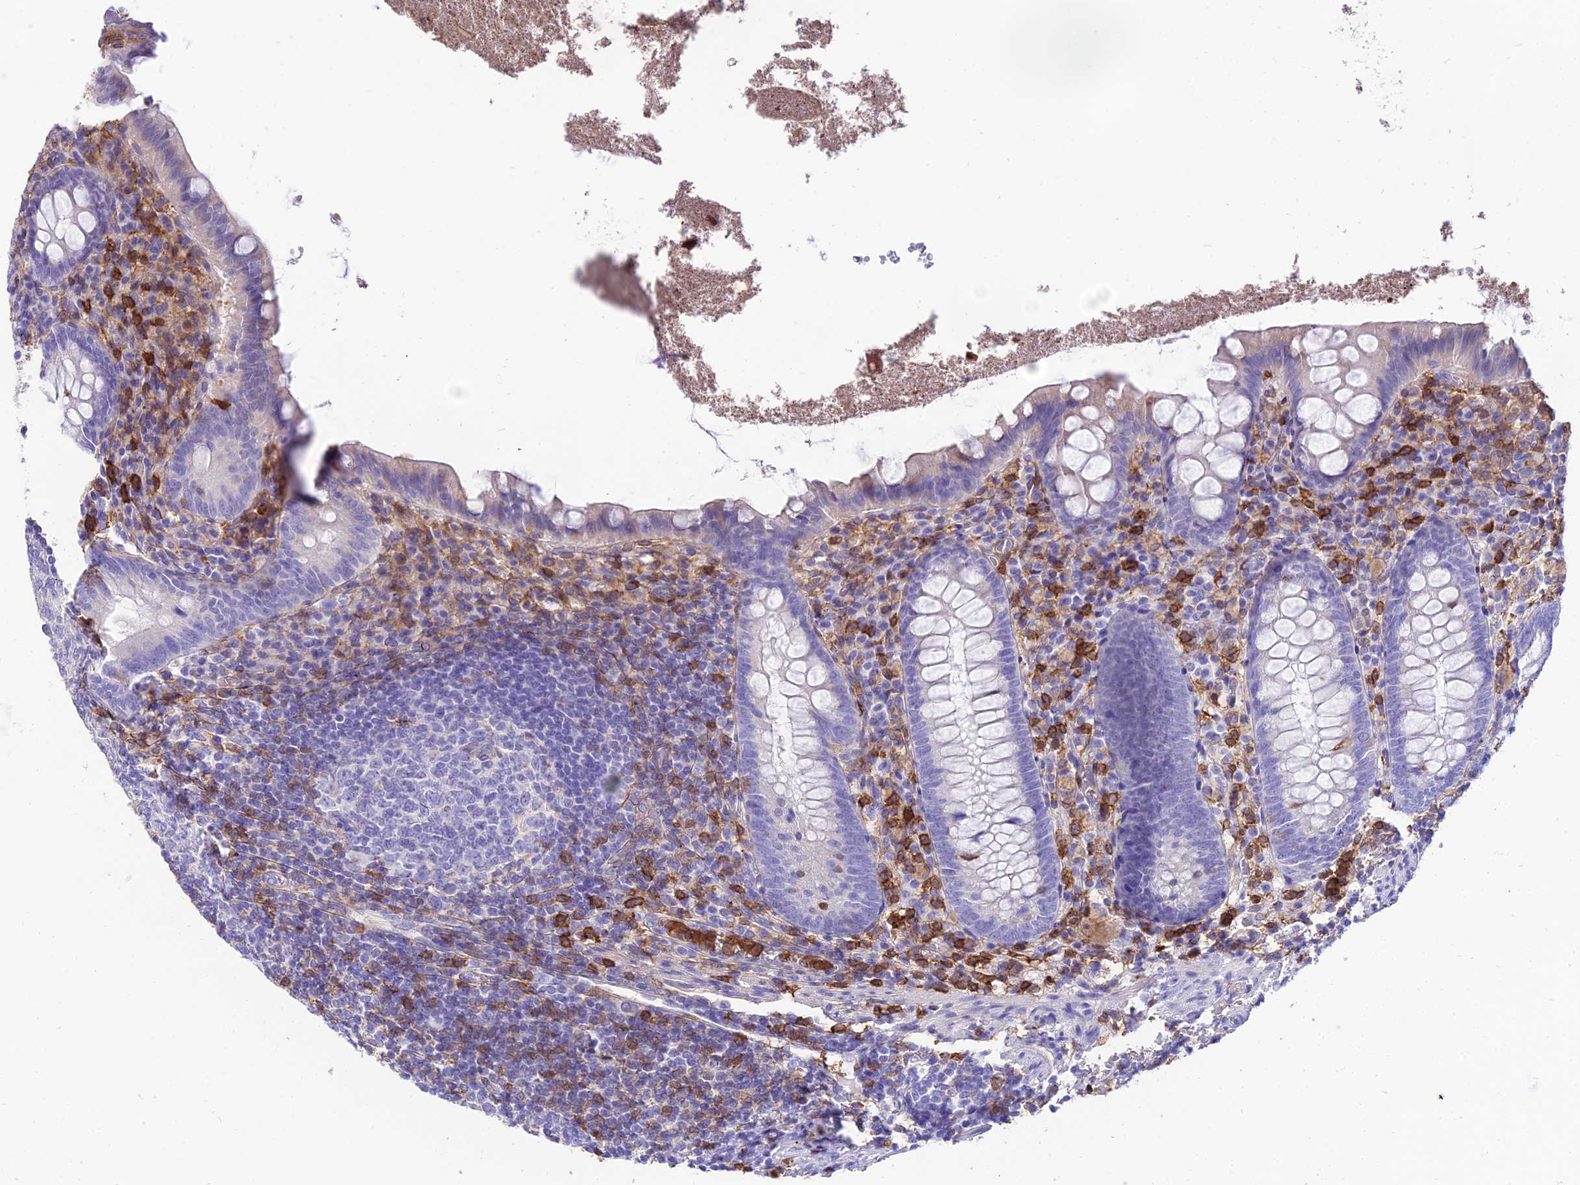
{"staining": {"intensity": "weak", "quantity": "<25%", "location": "cytoplasmic/membranous"}, "tissue": "appendix", "cell_type": "Glandular cells", "image_type": "normal", "snomed": [{"axis": "morphology", "description": "Normal tissue, NOS"}, {"axis": "topography", "description": "Appendix"}], "caption": "This is an IHC histopathology image of unremarkable human appendix. There is no positivity in glandular cells.", "gene": "SREK1IP1", "patient": {"sex": "female", "age": 51}}